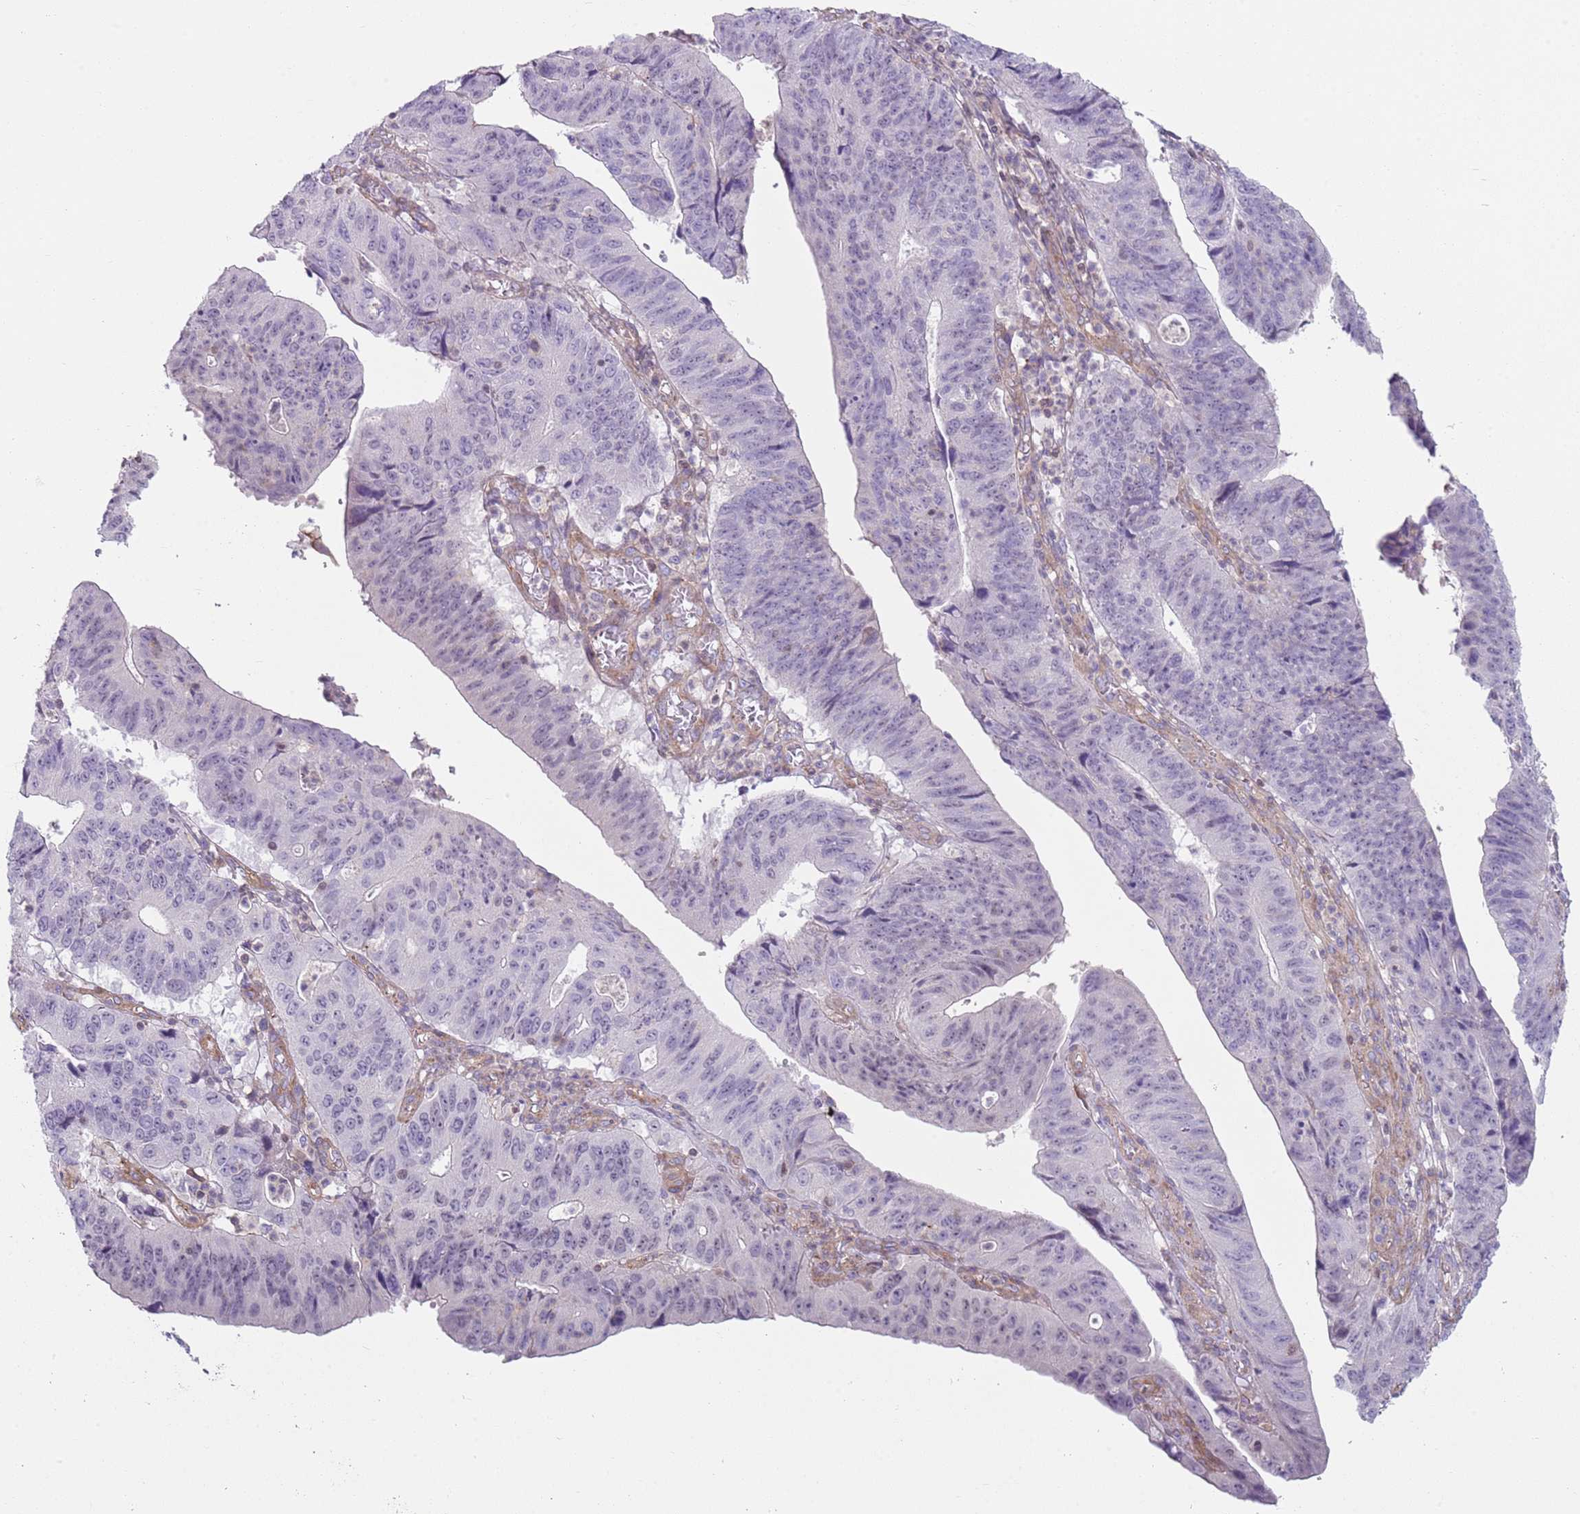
{"staining": {"intensity": "negative", "quantity": "none", "location": "none"}, "tissue": "stomach cancer", "cell_type": "Tumor cells", "image_type": "cancer", "snomed": [{"axis": "morphology", "description": "Adenocarcinoma, NOS"}, {"axis": "topography", "description": "Stomach"}], "caption": "High power microscopy micrograph of an immunohistochemistry micrograph of stomach adenocarcinoma, revealing no significant staining in tumor cells.", "gene": "GNAI3", "patient": {"sex": "male", "age": 59}}